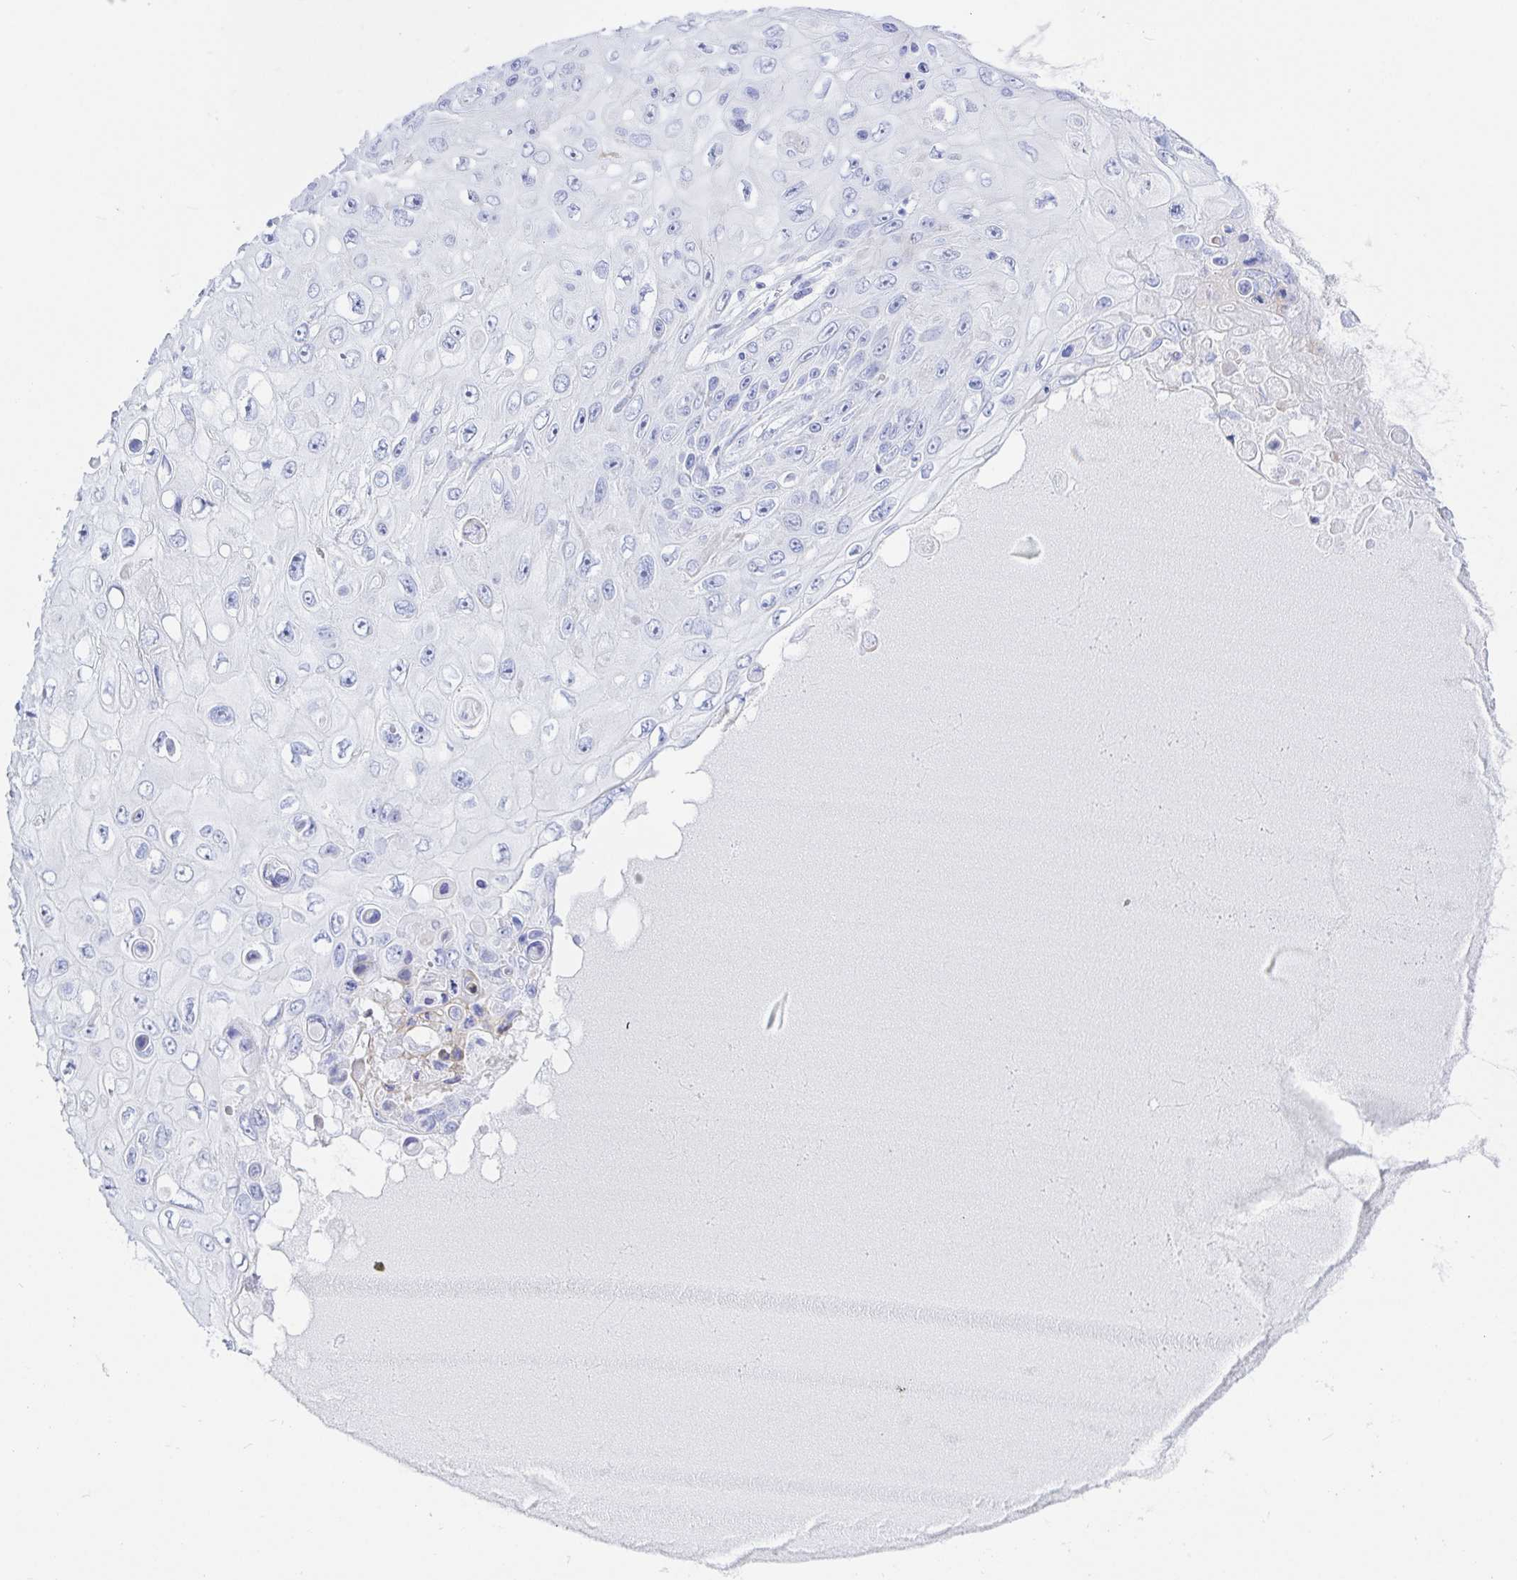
{"staining": {"intensity": "negative", "quantity": "none", "location": "none"}, "tissue": "skin cancer", "cell_type": "Tumor cells", "image_type": "cancer", "snomed": [{"axis": "morphology", "description": "Squamous cell carcinoma, NOS"}, {"axis": "topography", "description": "Skin"}], "caption": "High power microscopy micrograph of an immunohistochemistry photomicrograph of squamous cell carcinoma (skin), revealing no significant staining in tumor cells.", "gene": "KCNH6", "patient": {"sex": "male", "age": 82}}